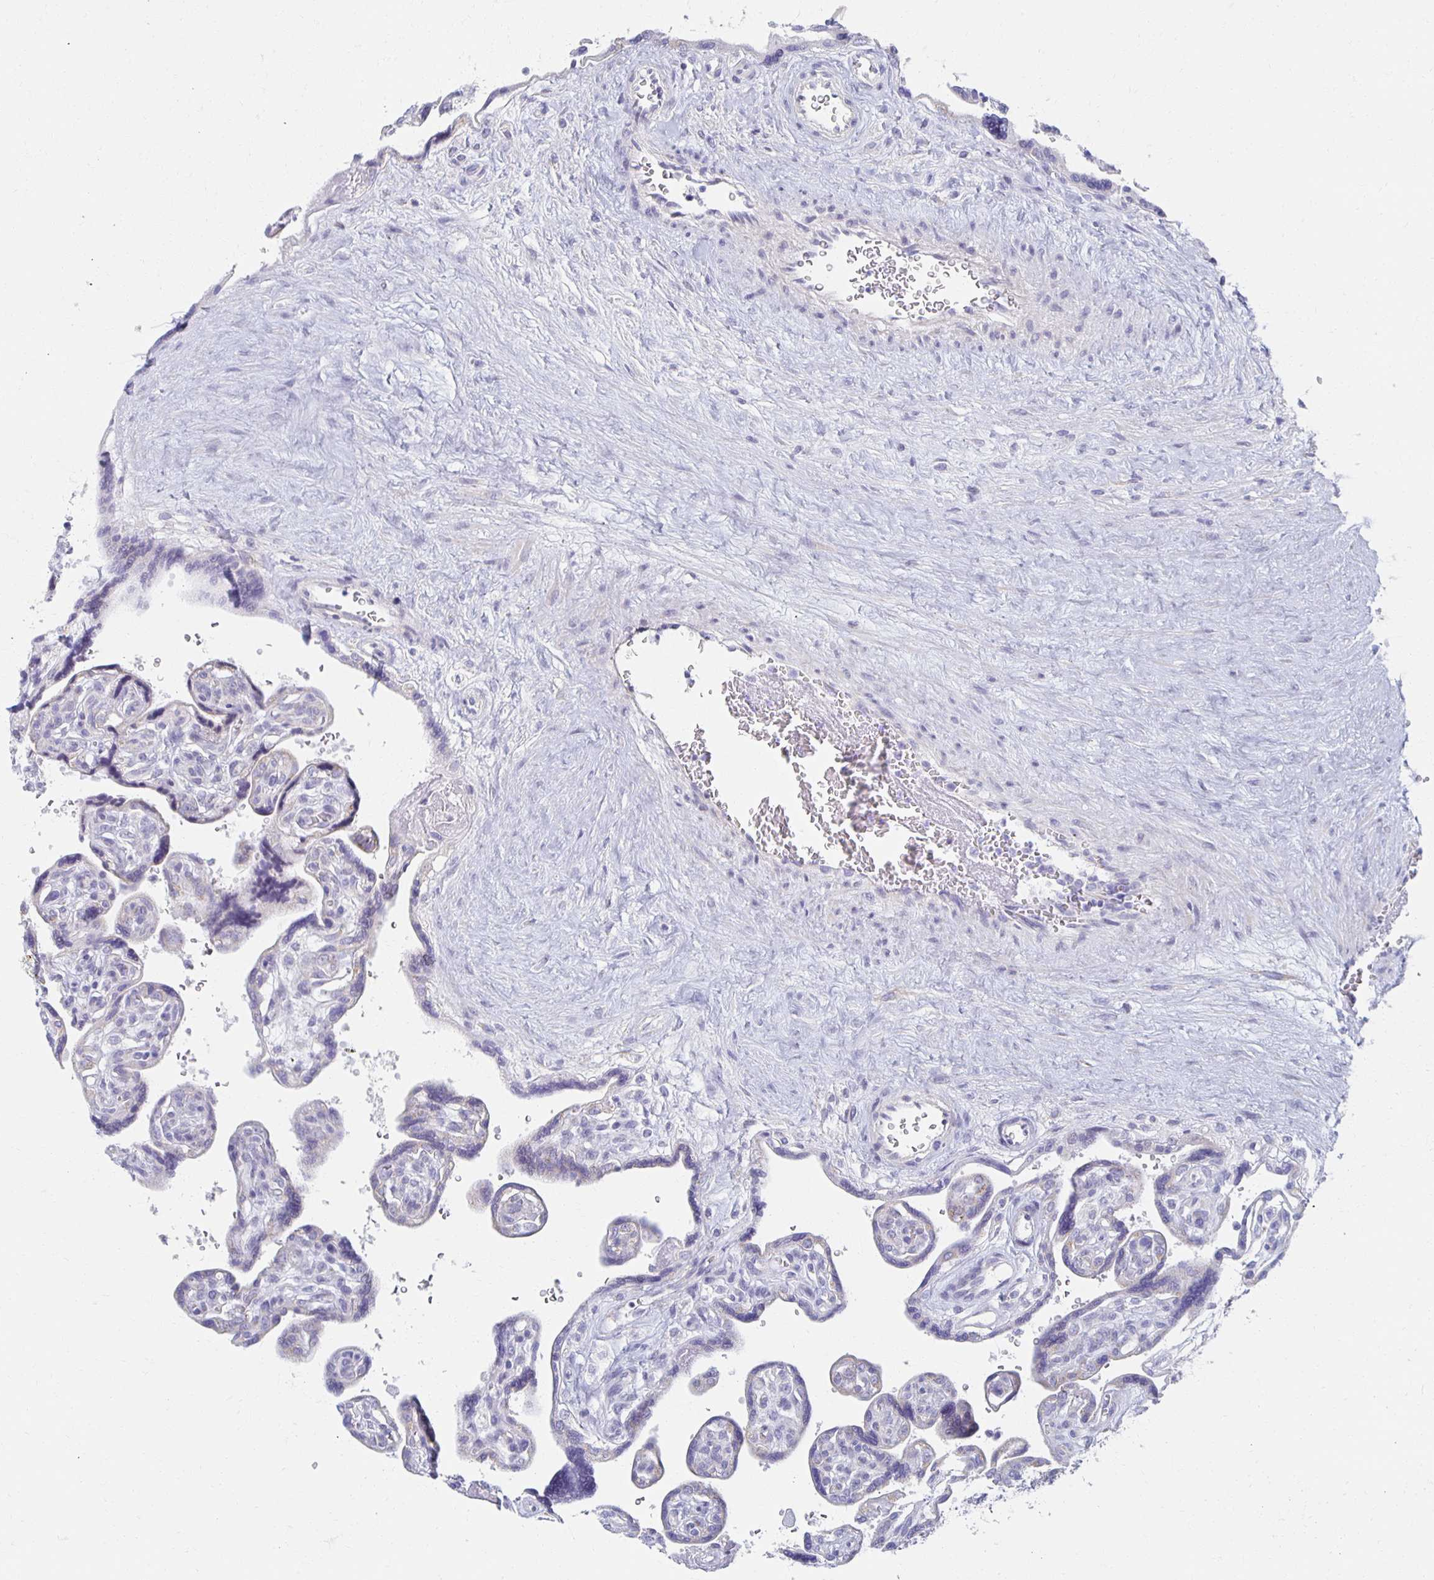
{"staining": {"intensity": "weak", "quantity": ">75%", "location": "cytoplasmic/membranous"}, "tissue": "placenta", "cell_type": "Decidual cells", "image_type": "normal", "snomed": [{"axis": "morphology", "description": "Normal tissue, NOS"}, {"axis": "topography", "description": "Placenta"}], "caption": "Weak cytoplasmic/membranous positivity for a protein is seen in approximately >75% of decidual cells of benign placenta using immunohistochemistry.", "gene": "TEX44", "patient": {"sex": "female", "age": 39}}